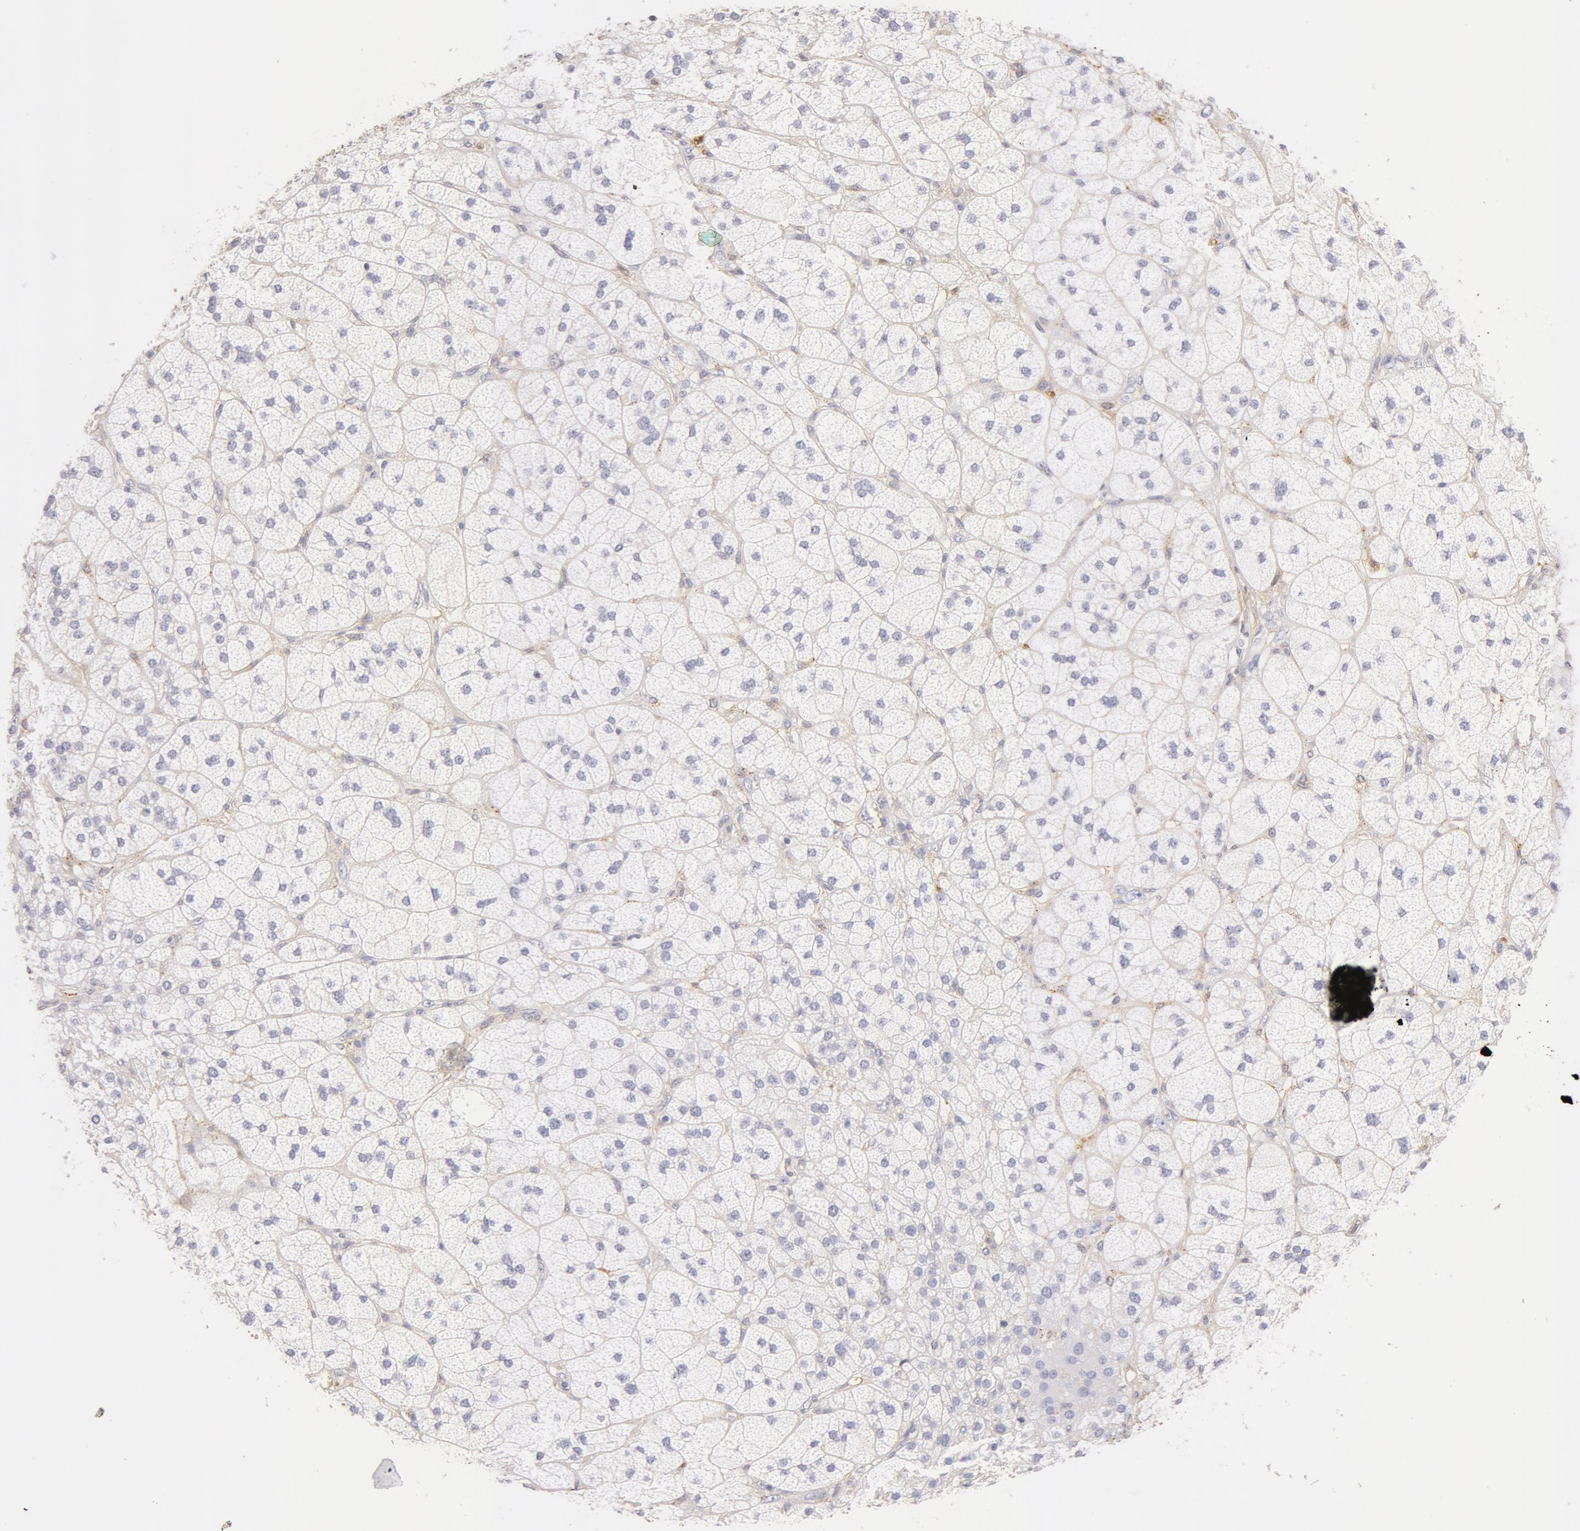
{"staining": {"intensity": "negative", "quantity": "none", "location": "none"}, "tissue": "adrenal gland", "cell_type": "Glandular cells", "image_type": "normal", "snomed": [{"axis": "morphology", "description": "Normal tissue, NOS"}, {"axis": "topography", "description": "Adrenal gland"}], "caption": "A high-resolution image shows immunohistochemistry staining of benign adrenal gland, which exhibits no significant positivity in glandular cells. (DAB immunohistochemistry (IHC) visualized using brightfield microscopy, high magnification).", "gene": "GC", "patient": {"sex": "female", "age": 60}}